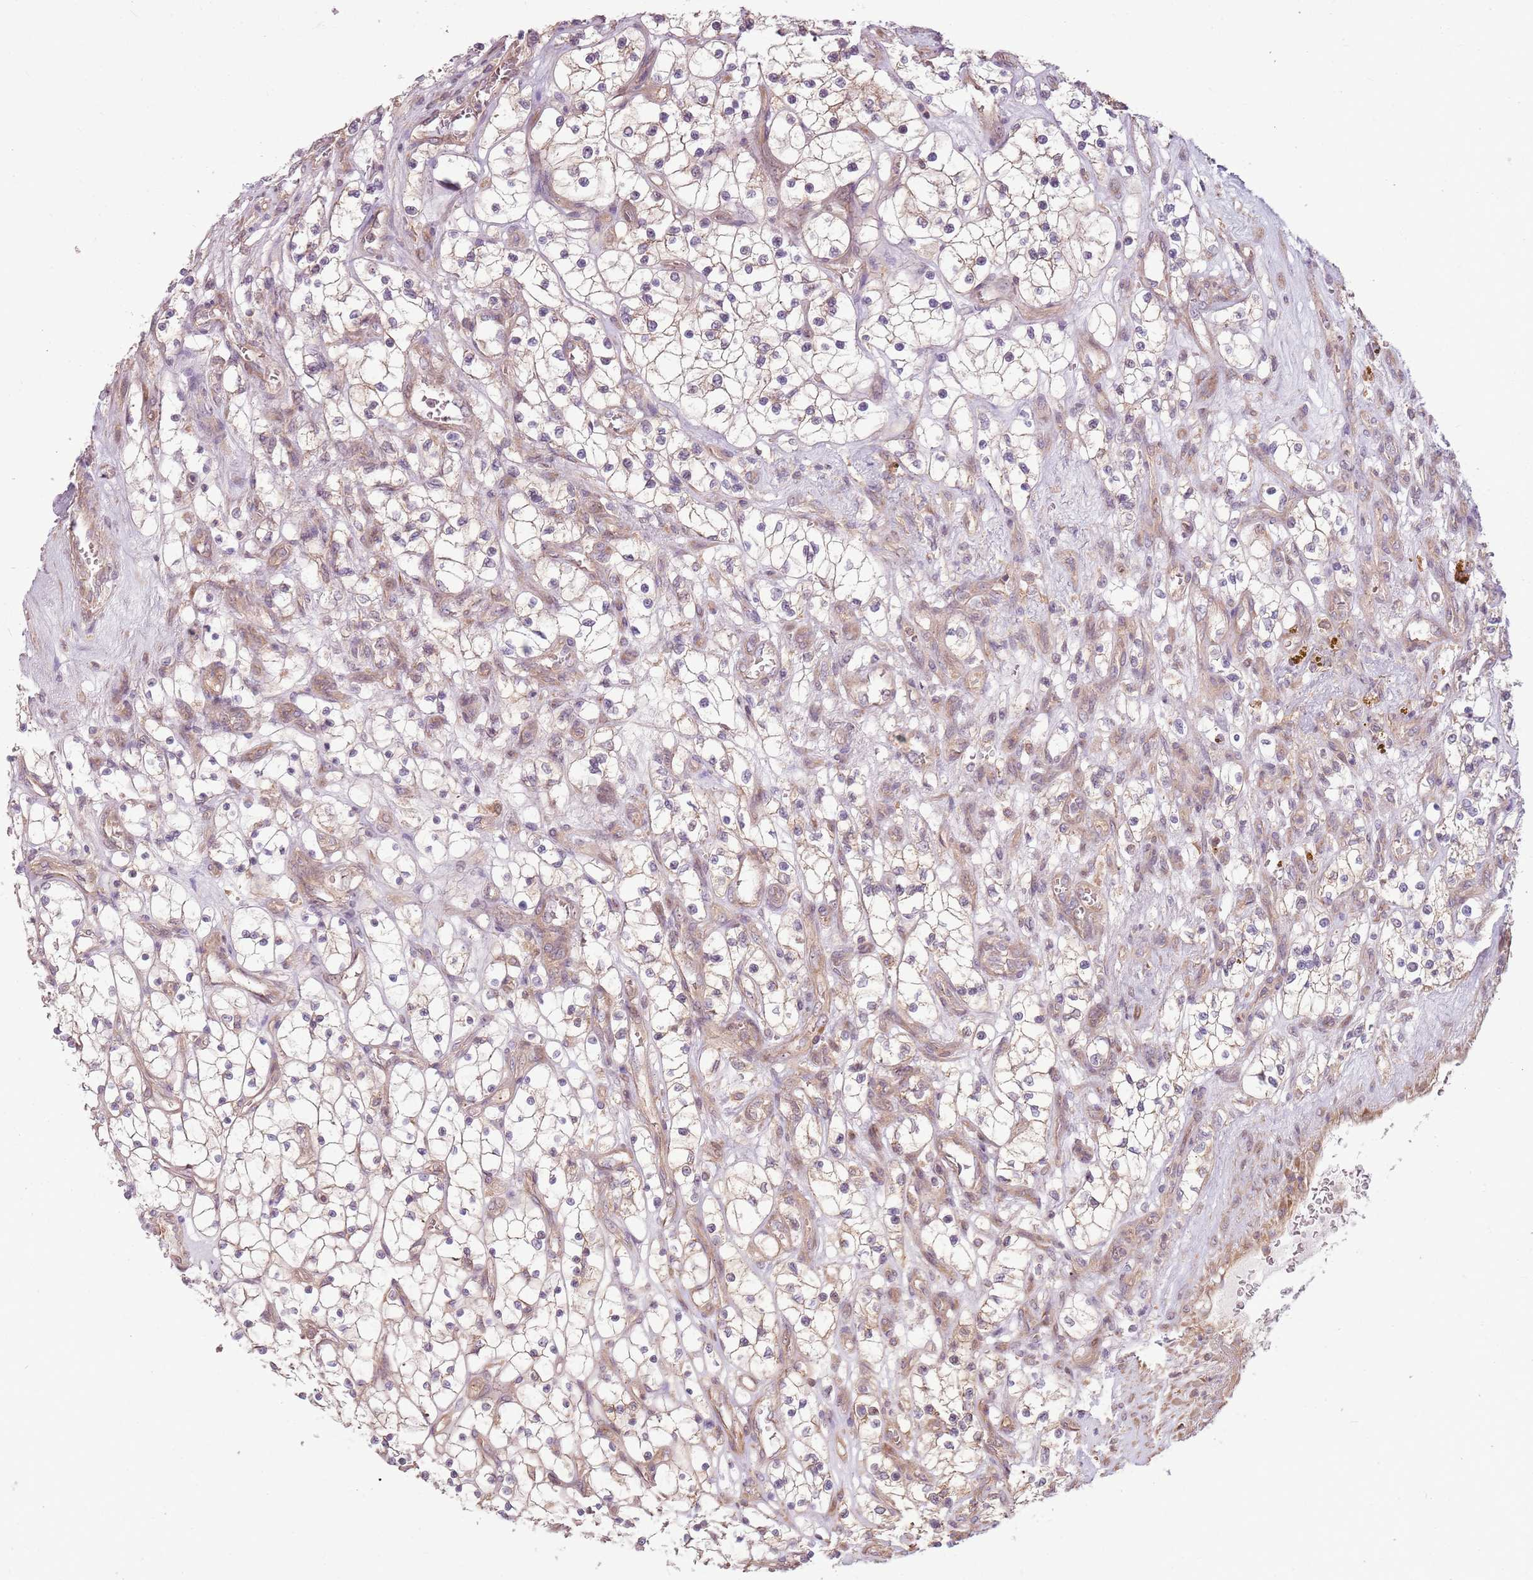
{"staining": {"intensity": "negative", "quantity": "none", "location": "none"}, "tissue": "renal cancer", "cell_type": "Tumor cells", "image_type": "cancer", "snomed": [{"axis": "morphology", "description": "Adenocarcinoma, NOS"}, {"axis": "topography", "description": "Kidney"}], "caption": "DAB (3,3'-diaminobenzidine) immunohistochemical staining of renal cancer (adenocarcinoma) reveals no significant expression in tumor cells.", "gene": "RPL21", "patient": {"sex": "female", "age": 69}}